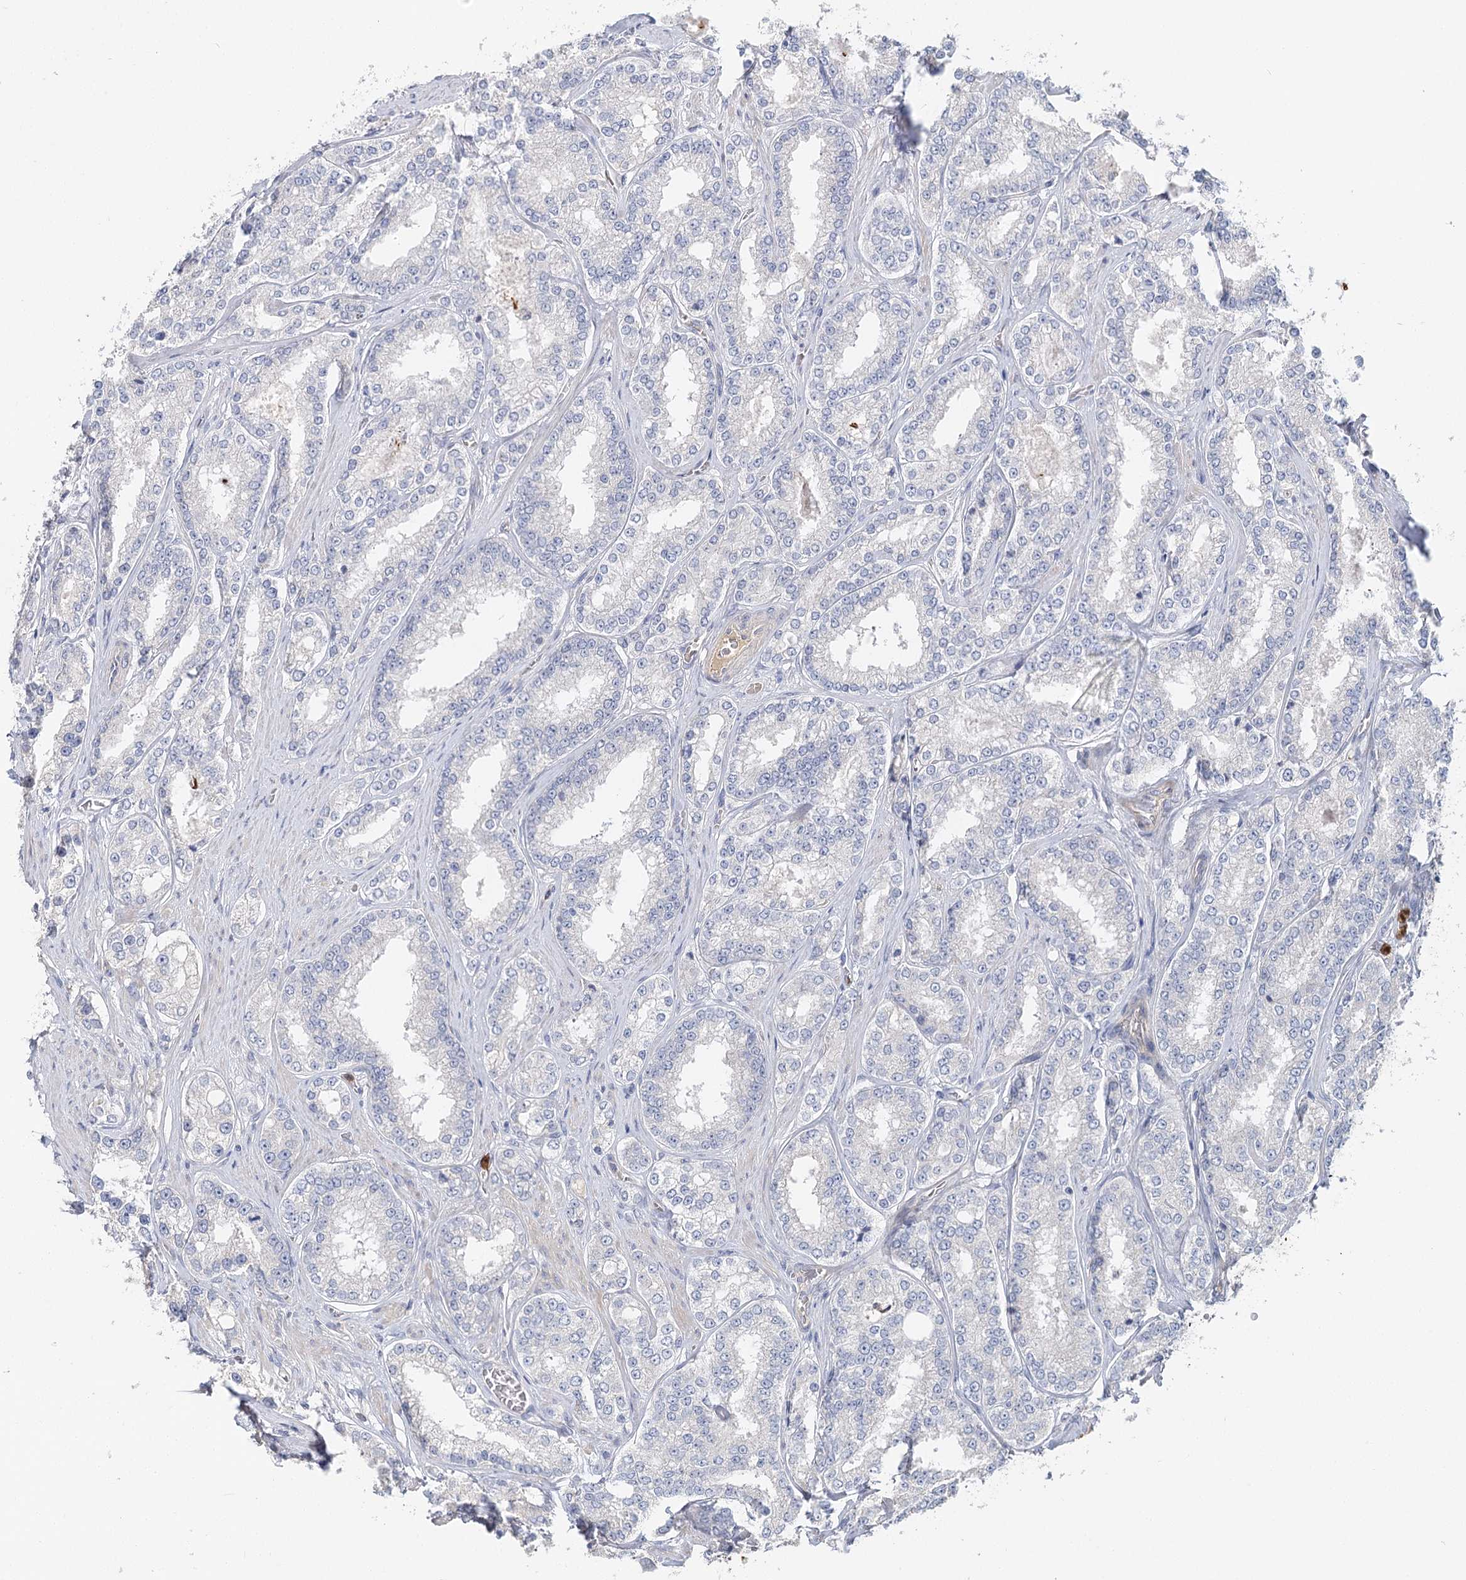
{"staining": {"intensity": "negative", "quantity": "none", "location": "none"}, "tissue": "prostate cancer", "cell_type": "Tumor cells", "image_type": "cancer", "snomed": [{"axis": "morphology", "description": "Normal tissue, NOS"}, {"axis": "morphology", "description": "Adenocarcinoma, High grade"}, {"axis": "topography", "description": "Prostate"}], "caption": "The immunohistochemistry image has no significant expression in tumor cells of prostate cancer (adenocarcinoma (high-grade)) tissue.", "gene": "EPB41L5", "patient": {"sex": "male", "age": 83}}